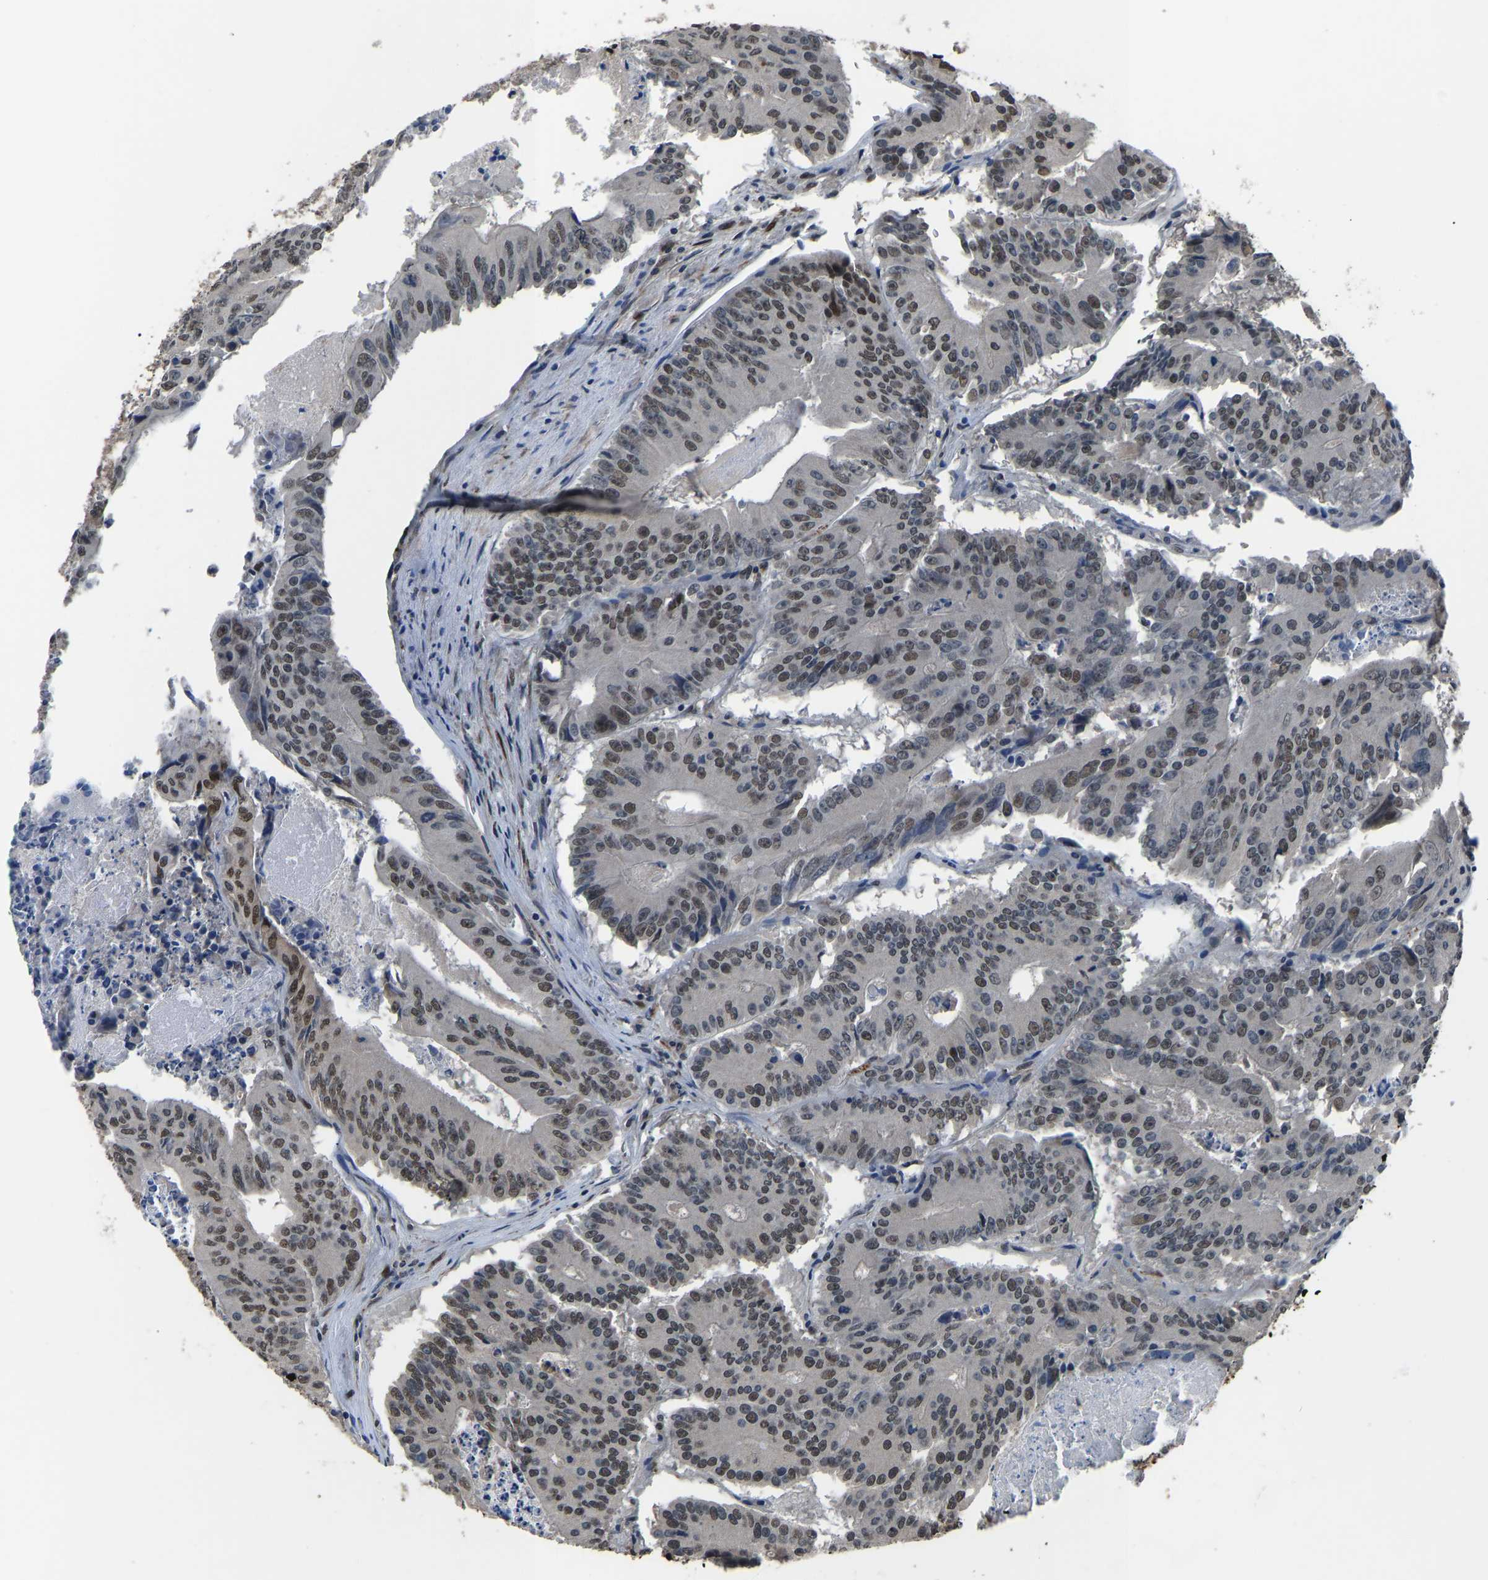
{"staining": {"intensity": "weak", "quantity": ">75%", "location": "nuclear"}, "tissue": "colorectal cancer", "cell_type": "Tumor cells", "image_type": "cancer", "snomed": [{"axis": "morphology", "description": "Adenocarcinoma, NOS"}, {"axis": "topography", "description": "Colon"}], "caption": "Immunohistochemical staining of colorectal adenocarcinoma demonstrates low levels of weak nuclear protein expression in about >75% of tumor cells.", "gene": "FOS", "patient": {"sex": "male", "age": 87}}